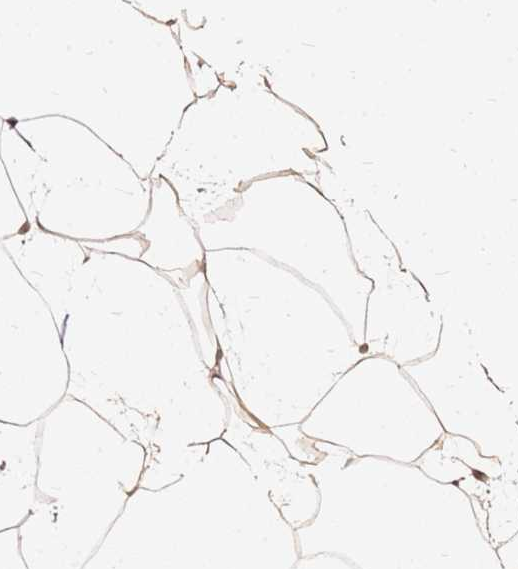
{"staining": {"intensity": "weak", "quantity": "25%-75%", "location": "cytoplasmic/membranous"}, "tissue": "adipose tissue", "cell_type": "Adipocytes", "image_type": "normal", "snomed": [{"axis": "morphology", "description": "Normal tissue, NOS"}, {"axis": "topography", "description": "Adipose tissue"}], "caption": "Immunohistochemical staining of benign adipose tissue displays low levels of weak cytoplasmic/membranous expression in approximately 25%-75% of adipocytes. (DAB = brown stain, brightfield microscopy at high magnification).", "gene": "FAM183A", "patient": {"sex": "female", "age": 37}}